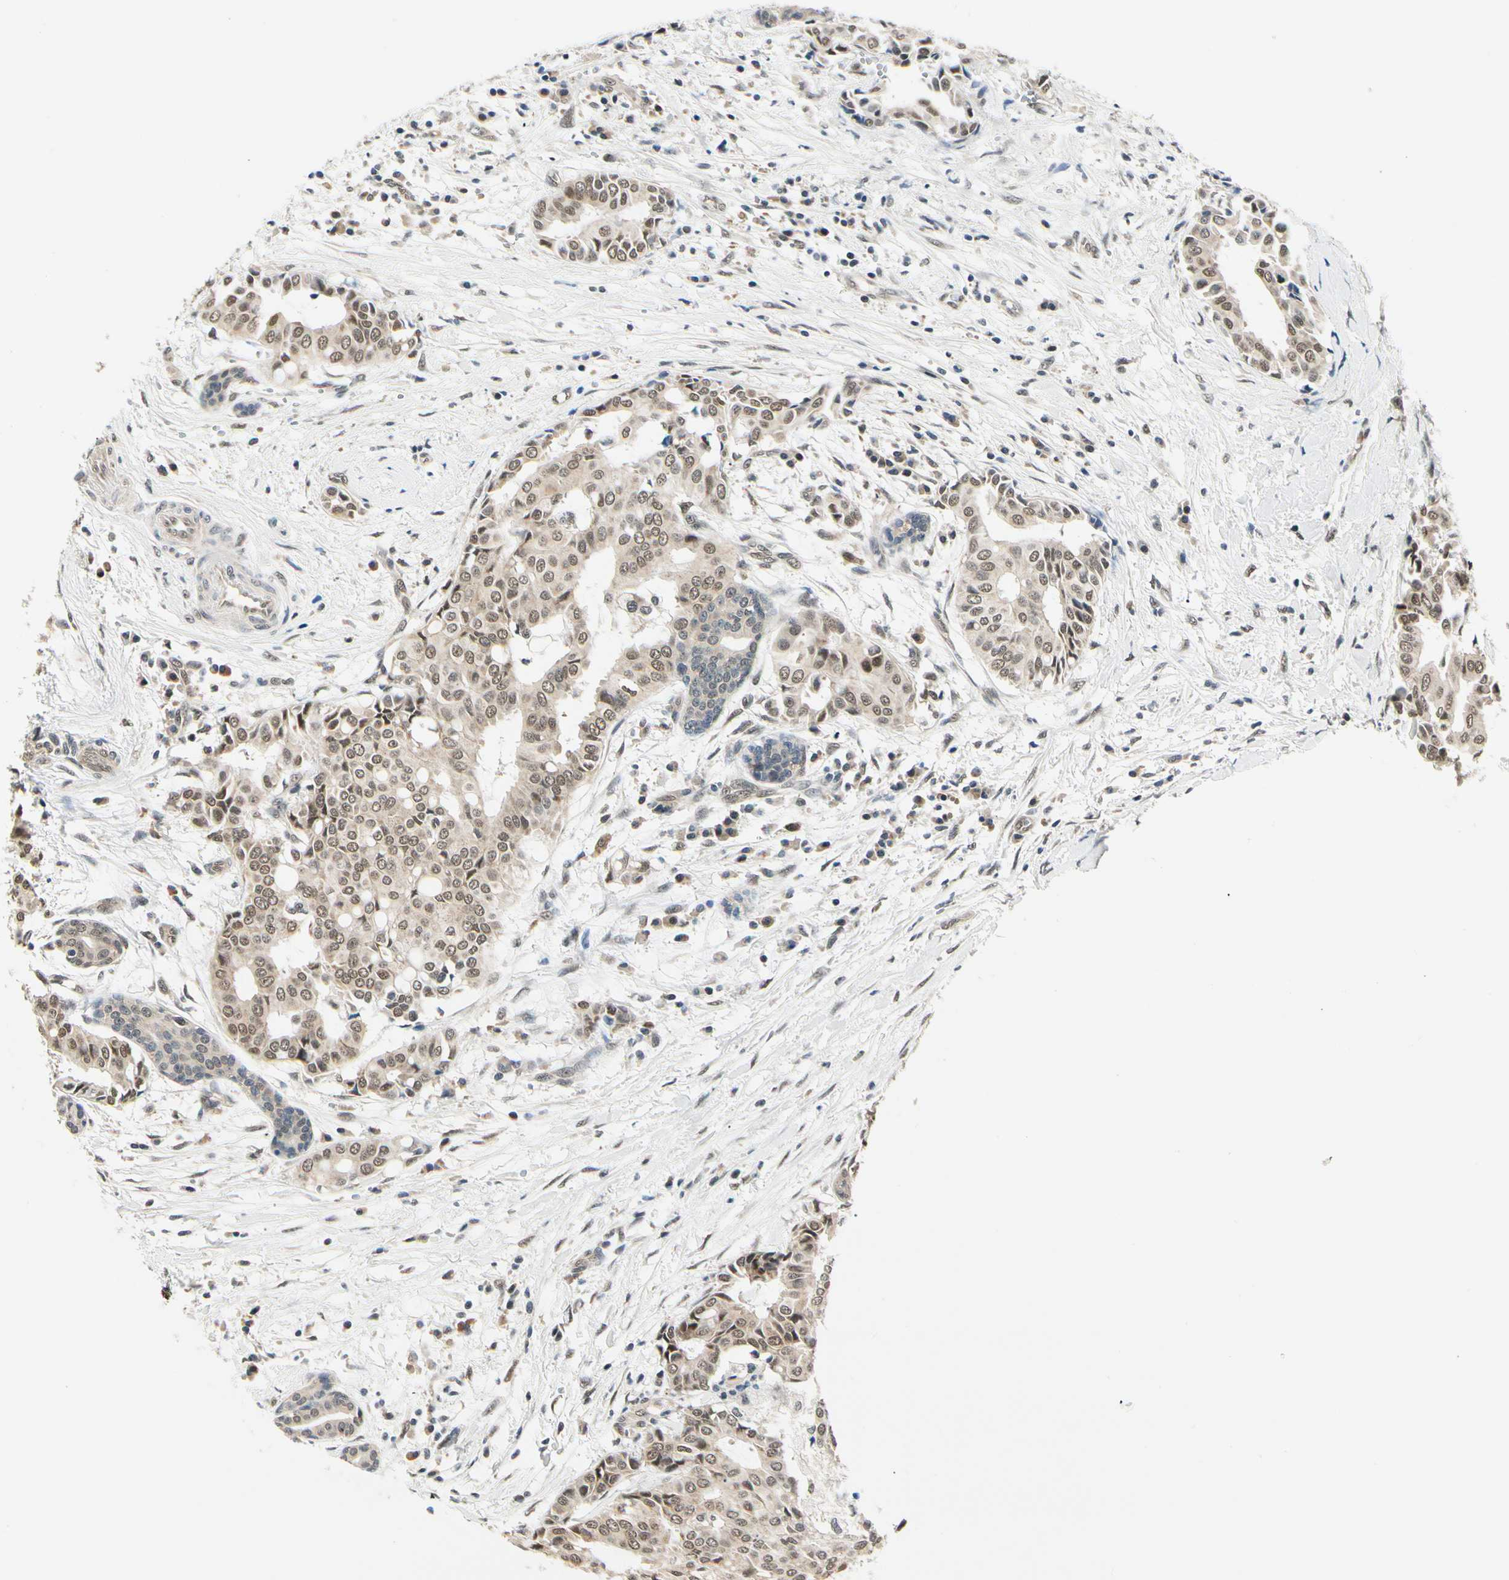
{"staining": {"intensity": "weak", "quantity": "25%-75%", "location": "cytoplasmic/membranous"}, "tissue": "head and neck cancer", "cell_type": "Tumor cells", "image_type": "cancer", "snomed": [{"axis": "morphology", "description": "Adenocarcinoma, NOS"}, {"axis": "topography", "description": "Salivary gland"}, {"axis": "topography", "description": "Head-Neck"}], "caption": "Approximately 25%-75% of tumor cells in head and neck adenocarcinoma reveal weak cytoplasmic/membranous protein positivity as visualized by brown immunohistochemical staining.", "gene": "PDK2", "patient": {"sex": "female", "age": 59}}